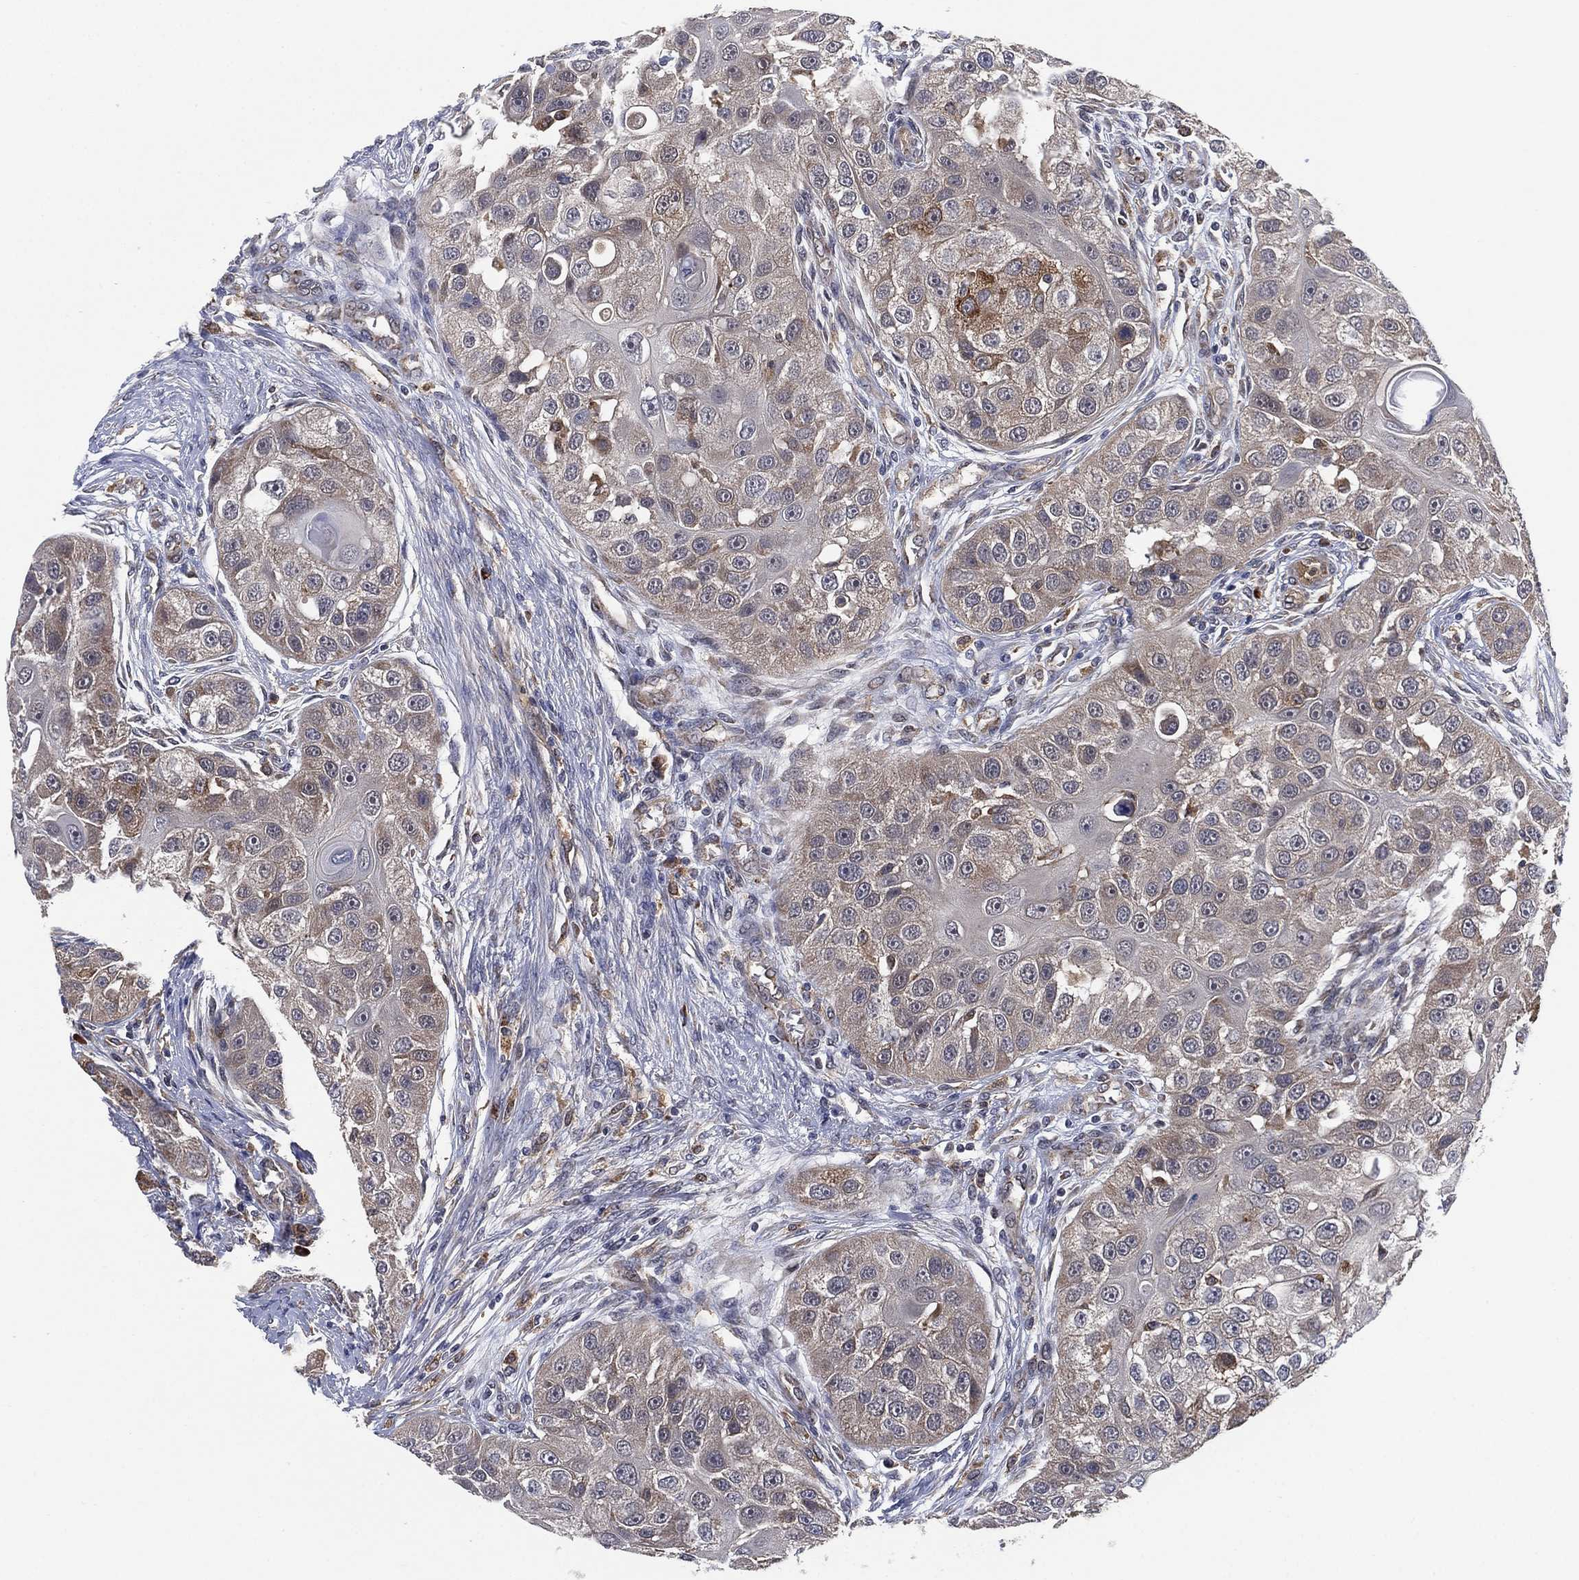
{"staining": {"intensity": "weak", "quantity": "<25%", "location": "cytoplasmic/membranous"}, "tissue": "head and neck cancer", "cell_type": "Tumor cells", "image_type": "cancer", "snomed": [{"axis": "morphology", "description": "Normal tissue, NOS"}, {"axis": "morphology", "description": "Squamous cell carcinoma, NOS"}, {"axis": "topography", "description": "Skeletal muscle"}, {"axis": "topography", "description": "Head-Neck"}], "caption": "Immunohistochemistry micrograph of neoplastic tissue: head and neck cancer stained with DAB shows no significant protein positivity in tumor cells.", "gene": "FES", "patient": {"sex": "male", "age": 51}}